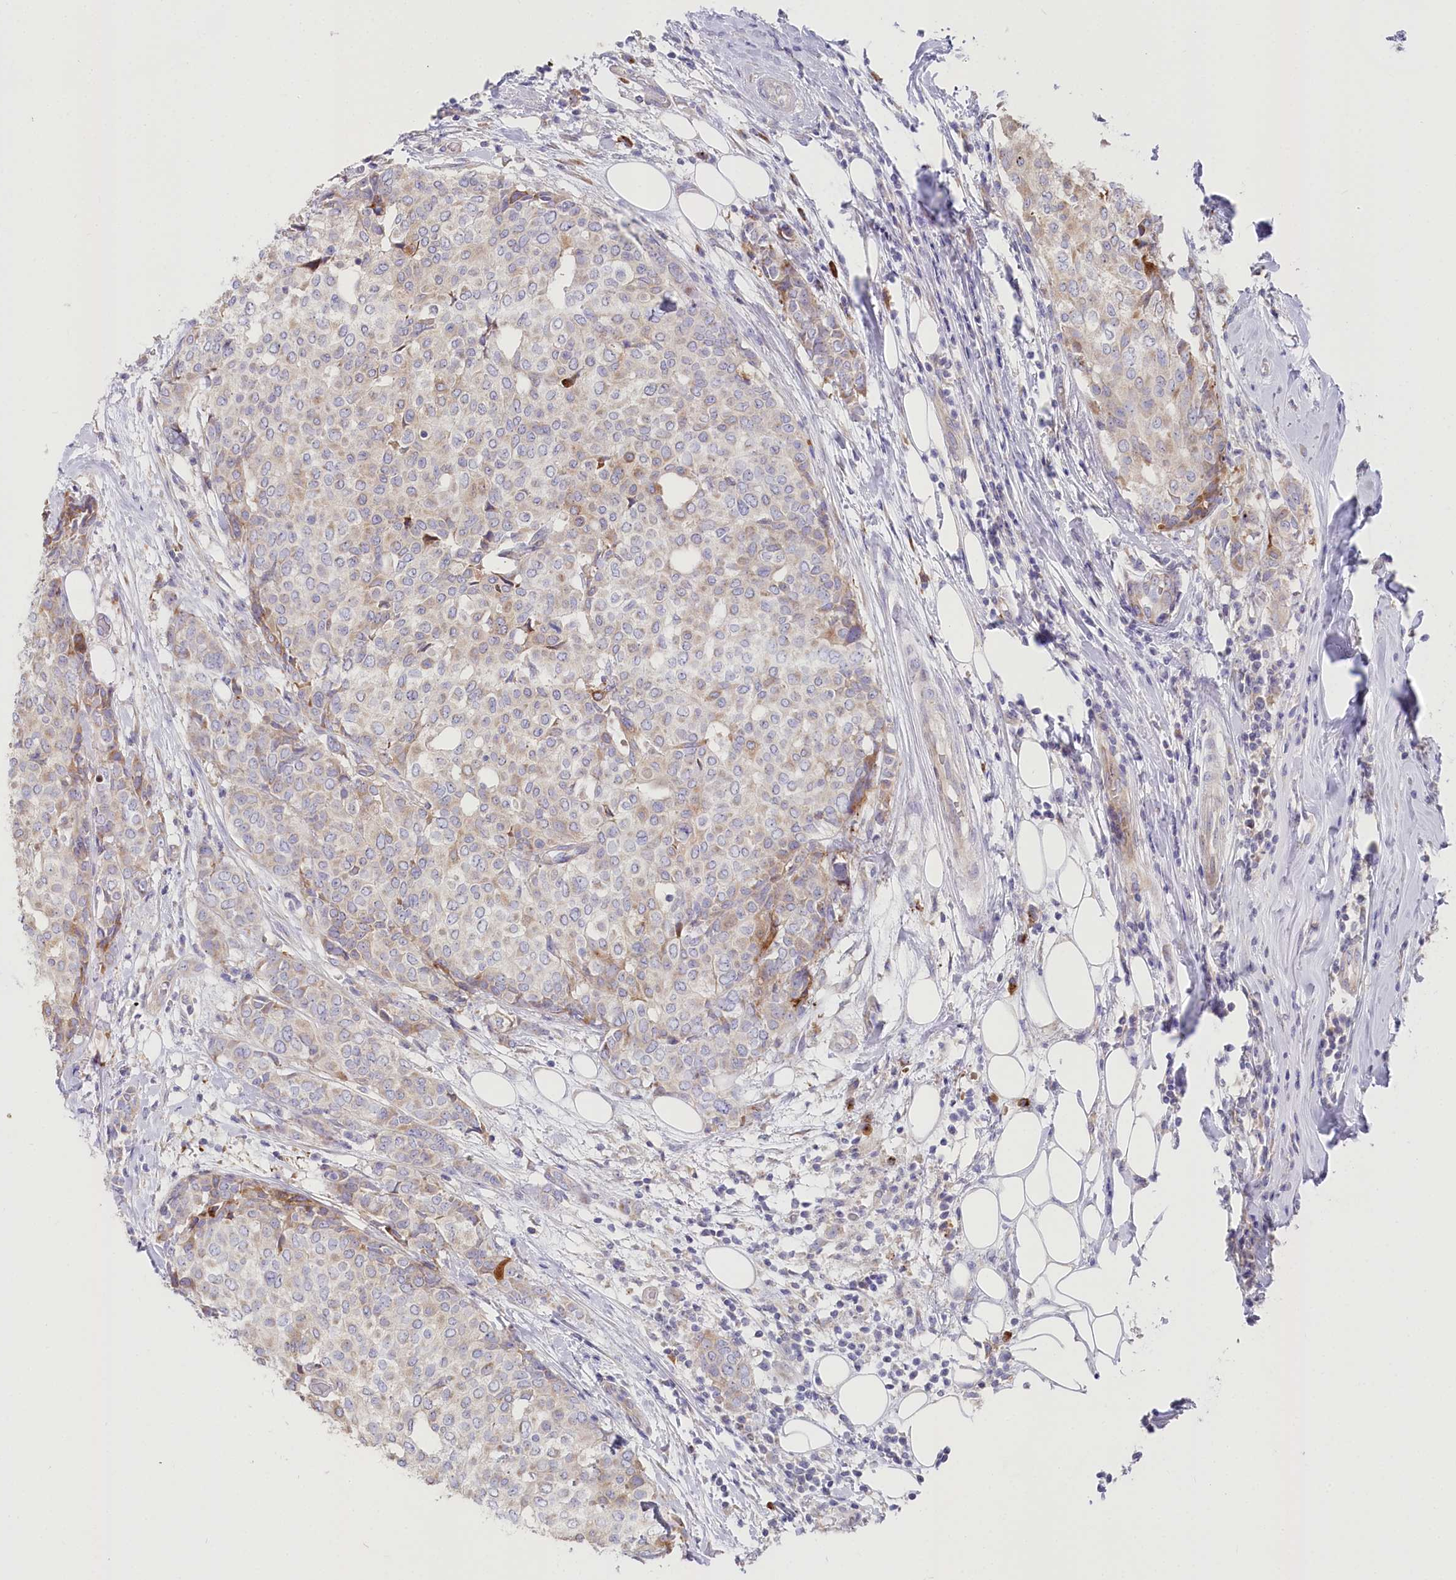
{"staining": {"intensity": "weak", "quantity": "25%-75%", "location": "cytoplasmic/membranous"}, "tissue": "breast cancer", "cell_type": "Tumor cells", "image_type": "cancer", "snomed": [{"axis": "morphology", "description": "Lobular carcinoma"}, {"axis": "topography", "description": "Breast"}], "caption": "Weak cytoplasmic/membranous staining for a protein is seen in approximately 25%-75% of tumor cells of breast cancer (lobular carcinoma) using immunohistochemistry (IHC).", "gene": "POGLUT1", "patient": {"sex": "female", "age": 51}}